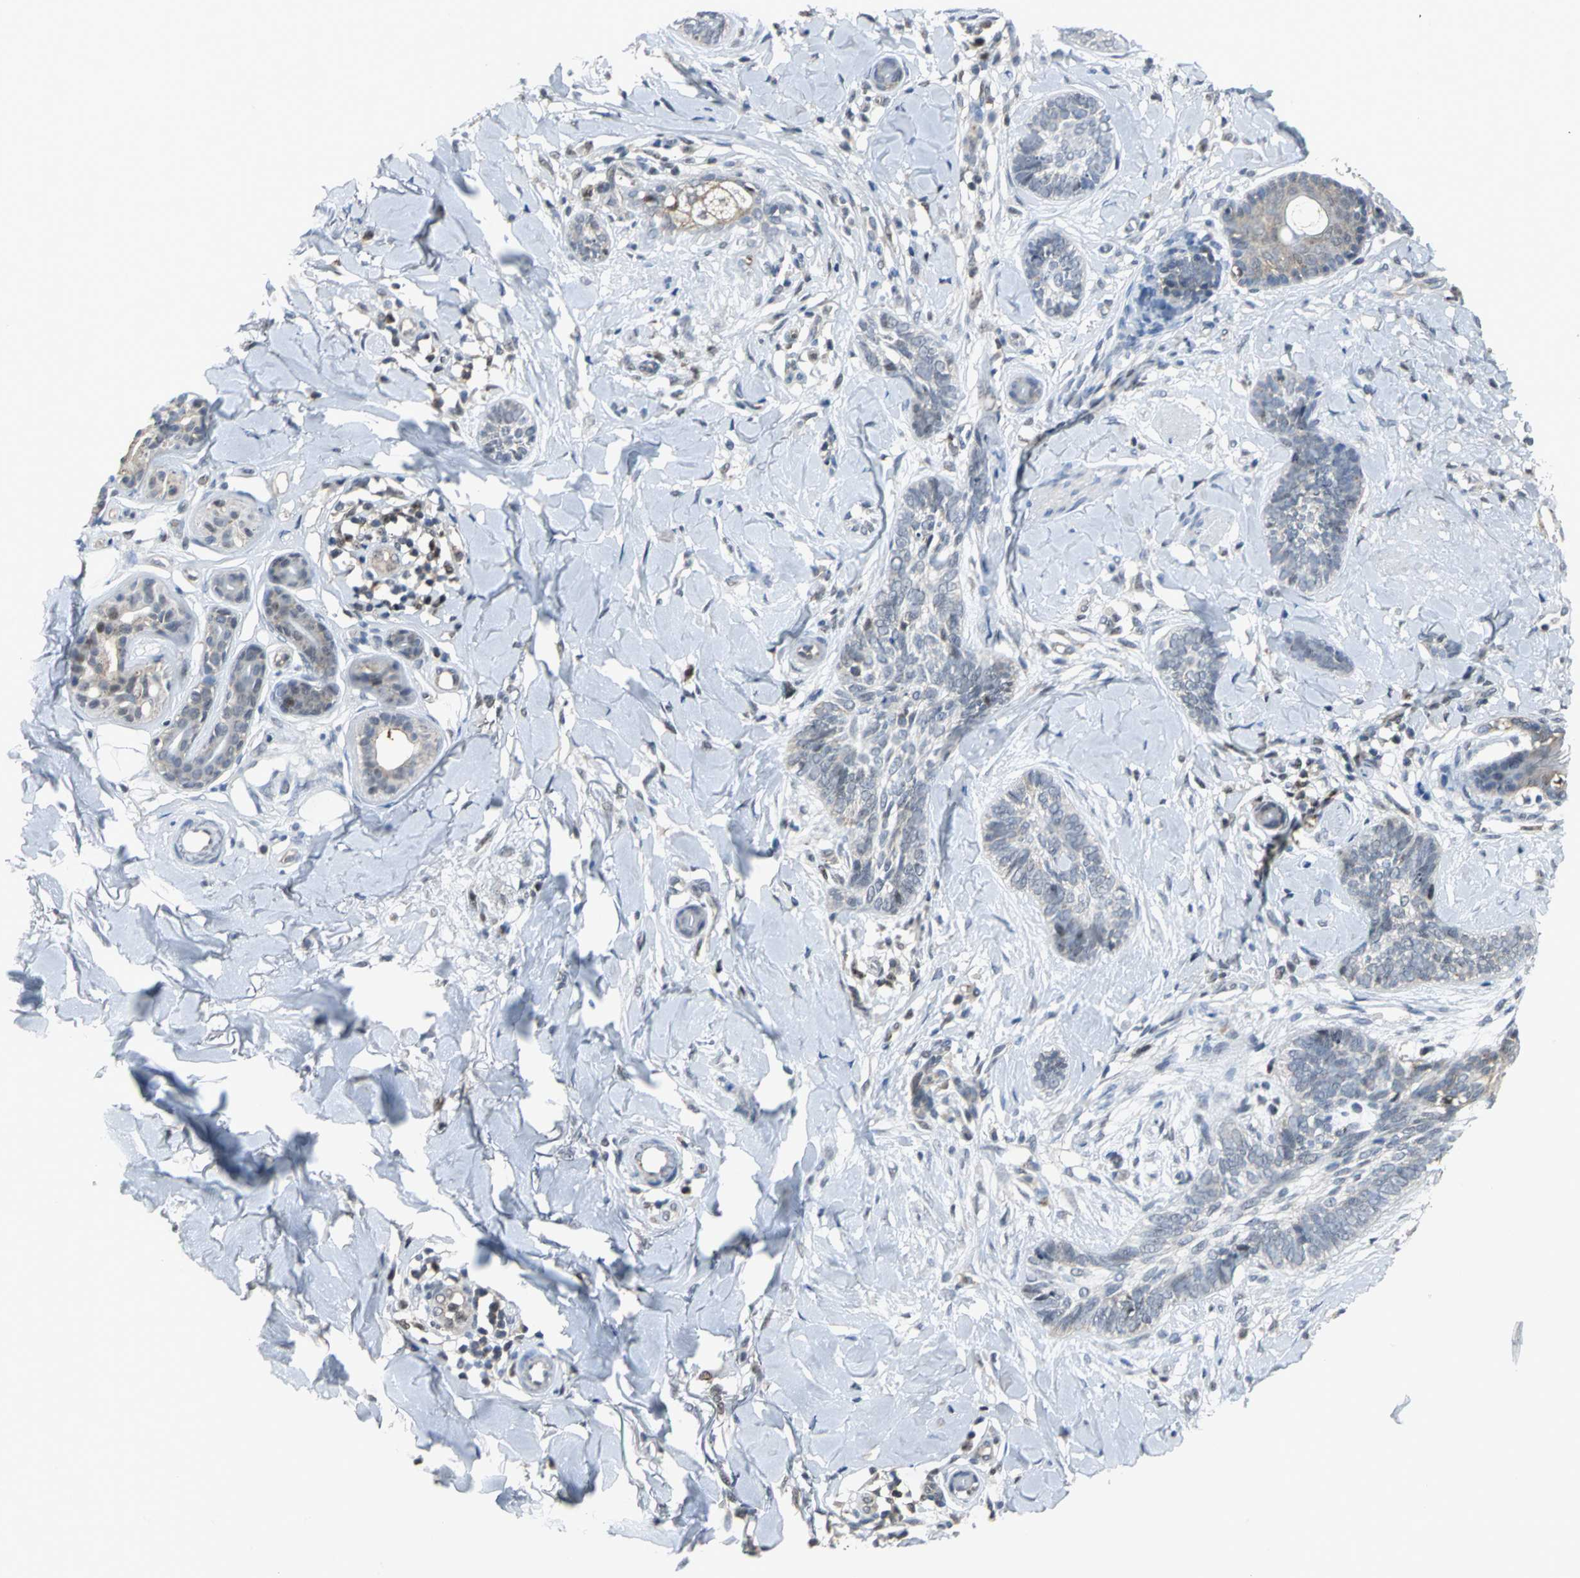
{"staining": {"intensity": "negative", "quantity": "none", "location": "none"}, "tissue": "skin cancer", "cell_type": "Tumor cells", "image_type": "cancer", "snomed": [{"axis": "morphology", "description": "Basal cell carcinoma"}, {"axis": "topography", "description": "Skin"}], "caption": "Skin basal cell carcinoma stained for a protein using IHC demonstrates no staining tumor cells.", "gene": "PSMA4", "patient": {"sex": "female", "age": 58}}